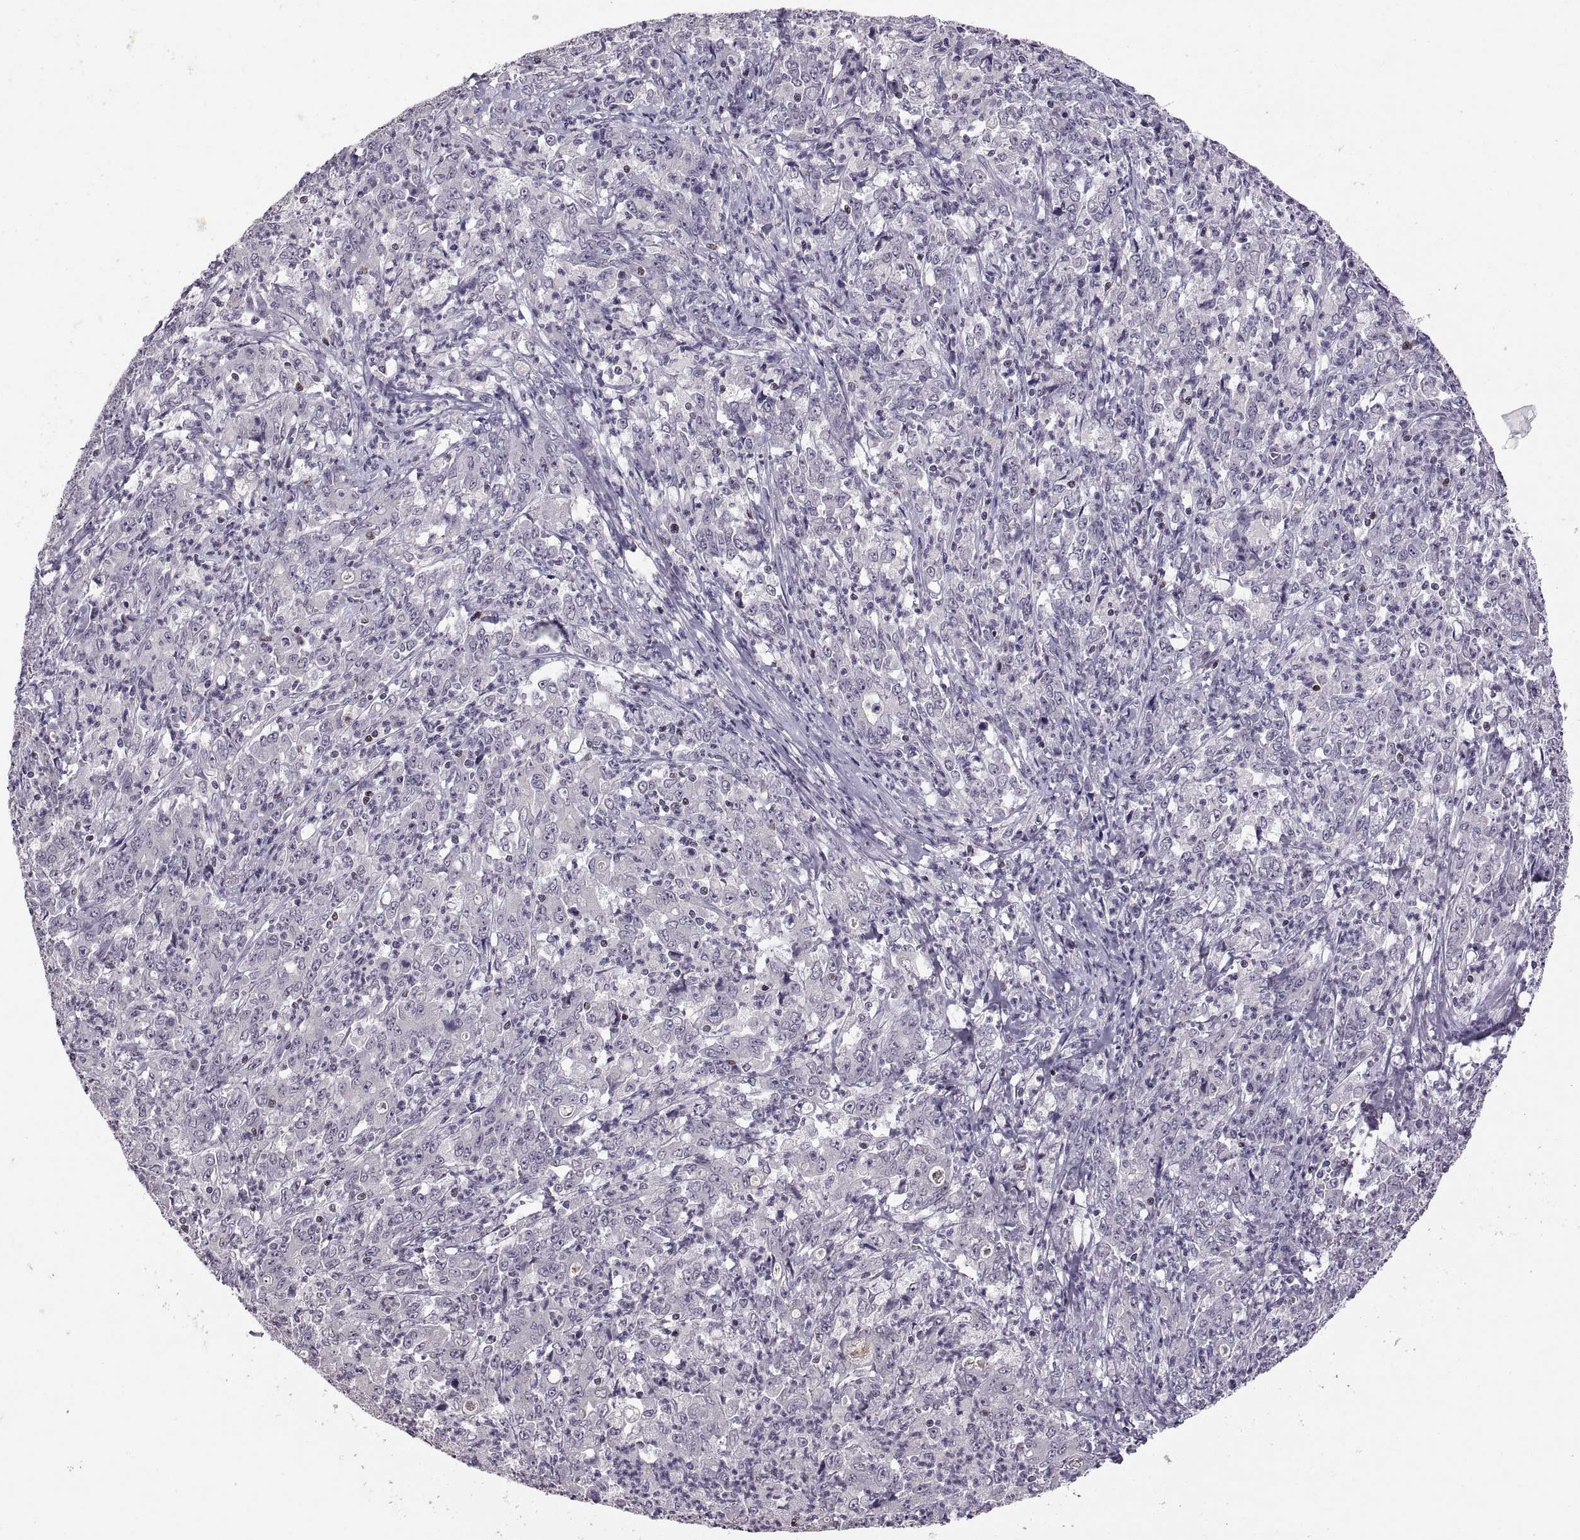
{"staining": {"intensity": "negative", "quantity": "none", "location": "none"}, "tissue": "stomach cancer", "cell_type": "Tumor cells", "image_type": "cancer", "snomed": [{"axis": "morphology", "description": "Adenocarcinoma, NOS"}, {"axis": "topography", "description": "Stomach, lower"}], "caption": "The histopathology image exhibits no staining of tumor cells in stomach cancer.", "gene": "NEK2", "patient": {"sex": "female", "age": 71}}